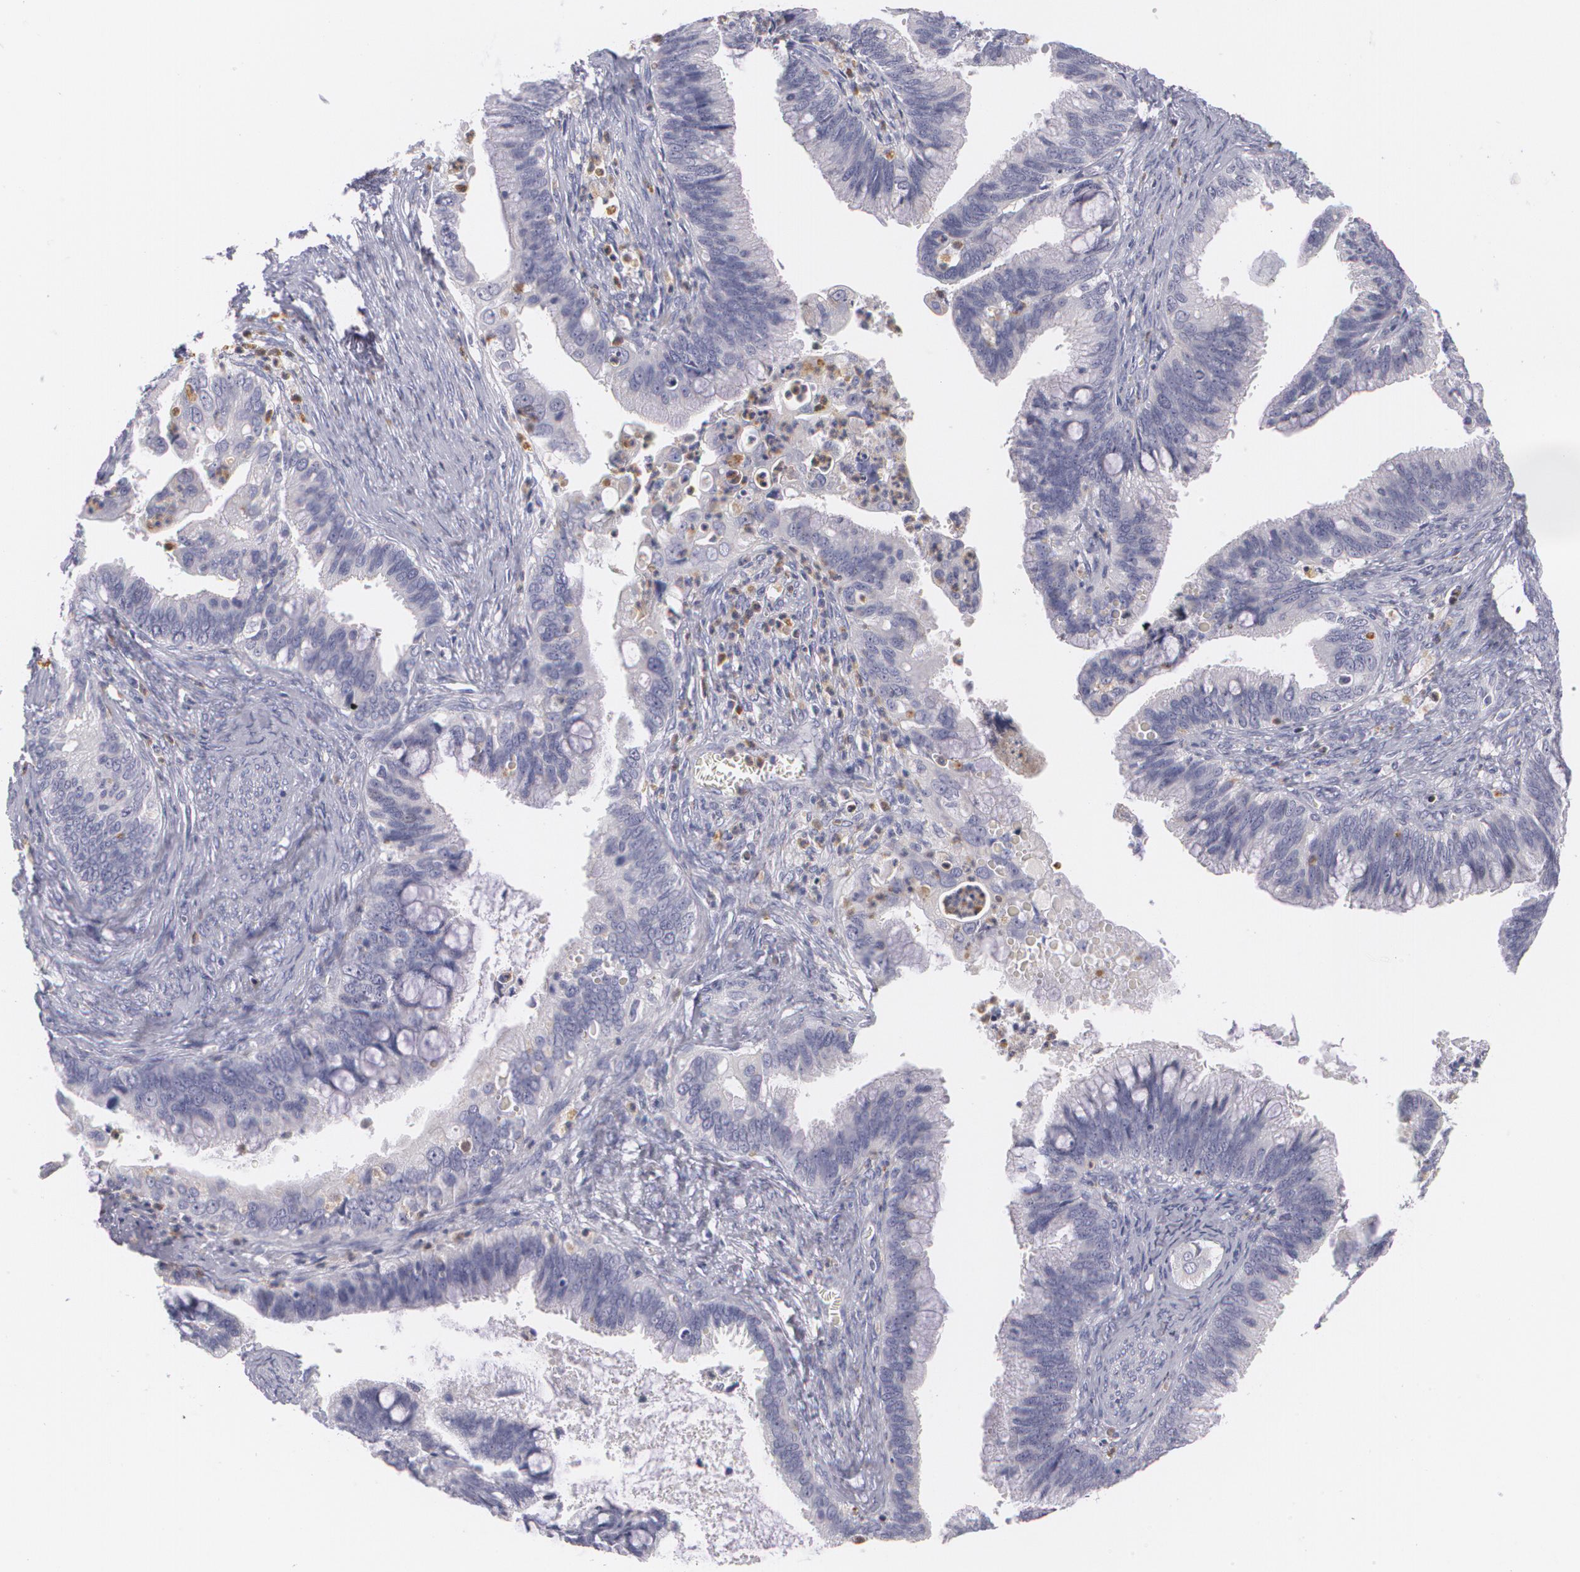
{"staining": {"intensity": "negative", "quantity": "none", "location": "none"}, "tissue": "cervical cancer", "cell_type": "Tumor cells", "image_type": "cancer", "snomed": [{"axis": "morphology", "description": "Adenocarcinoma, NOS"}, {"axis": "topography", "description": "Cervix"}], "caption": "Adenocarcinoma (cervical) stained for a protein using immunohistochemistry (IHC) displays no positivity tumor cells.", "gene": "FAM181A", "patient": {"sex": "female", "age": 47}}